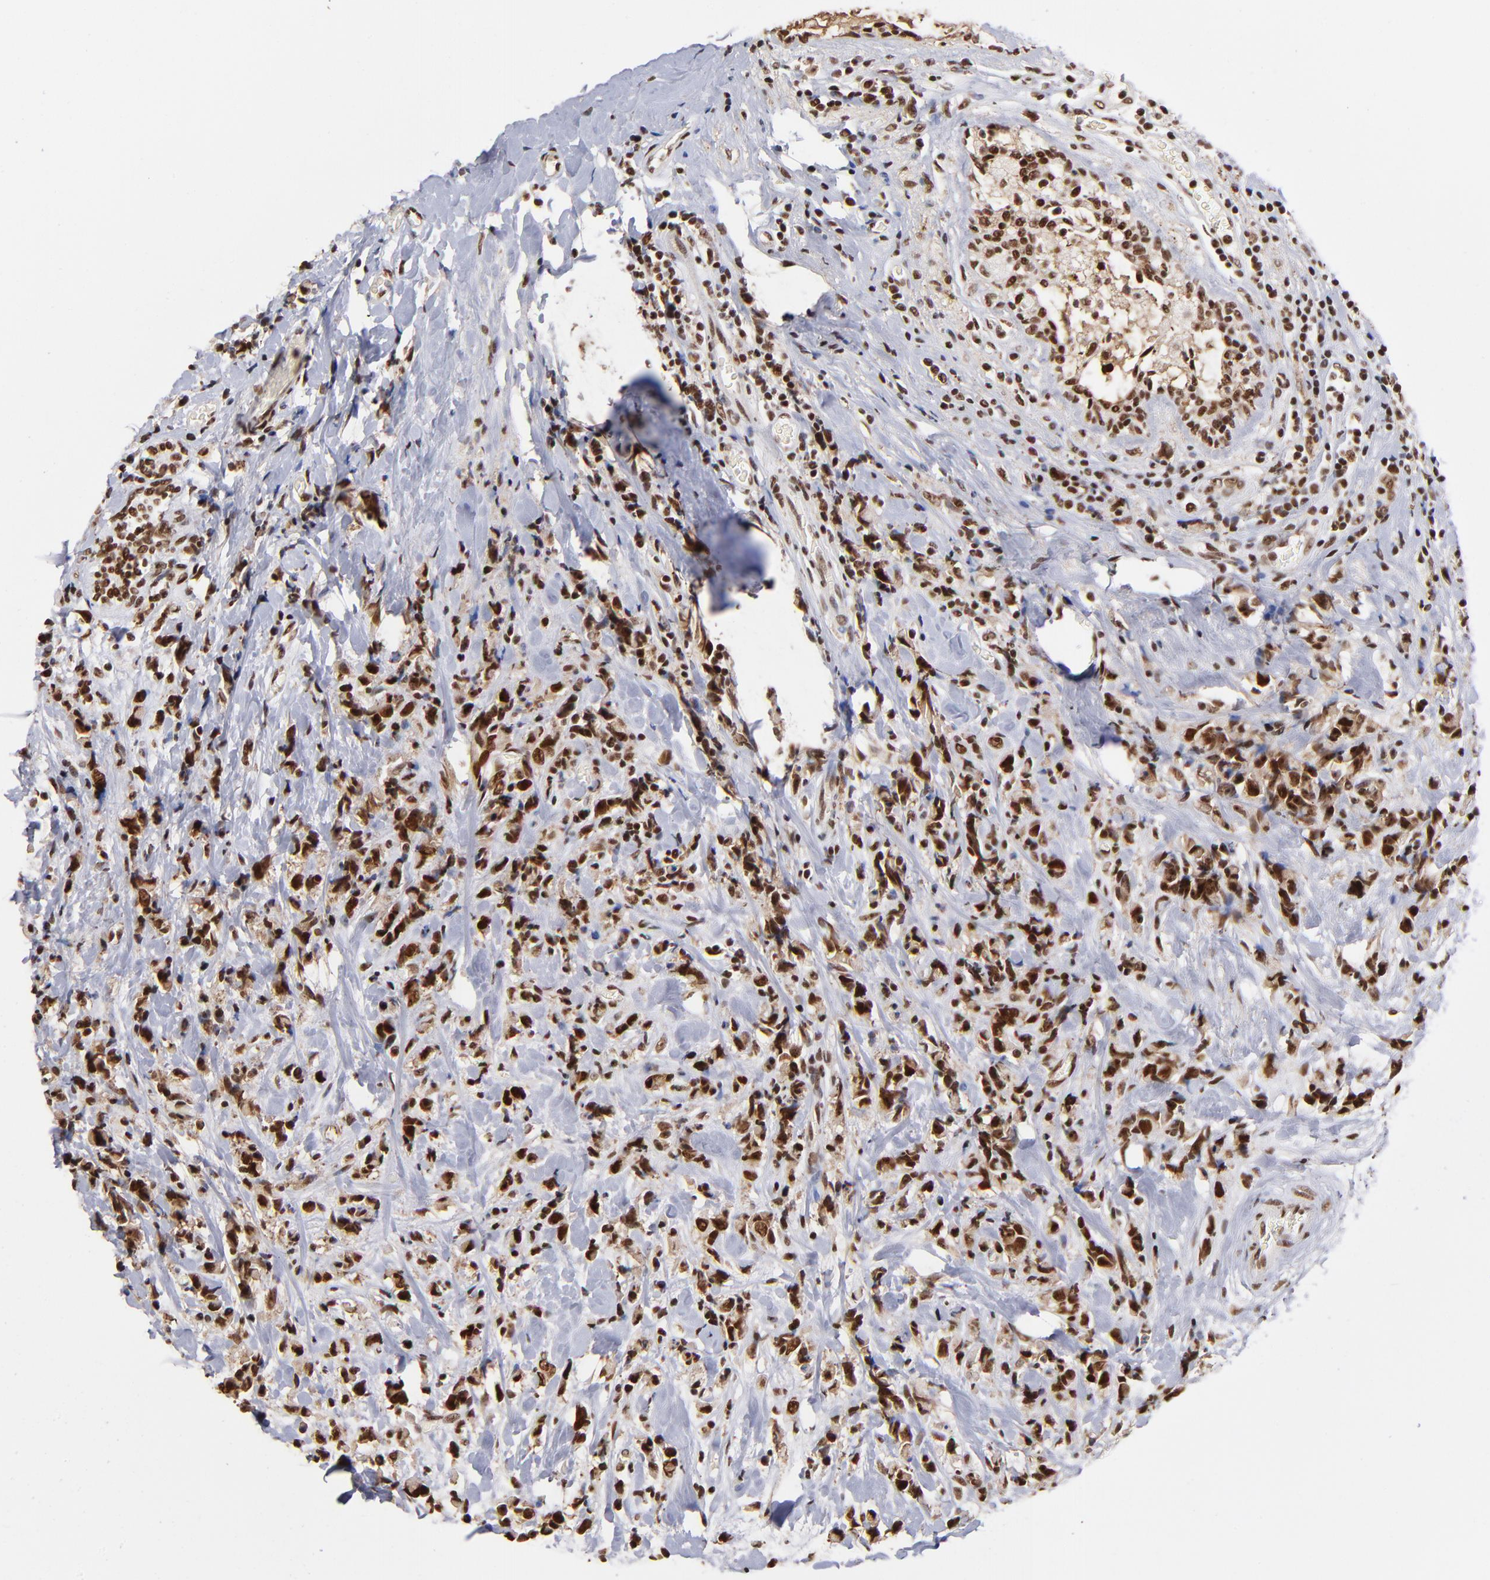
{"staining": {"intensity": "strong", "quantity": ">75%", "location": "nuclear"}, "tissue": "breast cancer", "cell_type": "Tumor cells", "image_type": "cancer", "snomed": [{"axis": "morphology", "description": "Lobular carcinoma"}, {"axis": "topography", "description": "Breast"}], "caption": "A histopathology image of human breast cancer (lobular carcinoma) stained for a protein displays strong nuclear brown staining in tumor cells. (Brightfield microscopy of DAB IHC at high magnification).", "gene": "ZNF146", "patient": {"sex": "female", "age": 57}}